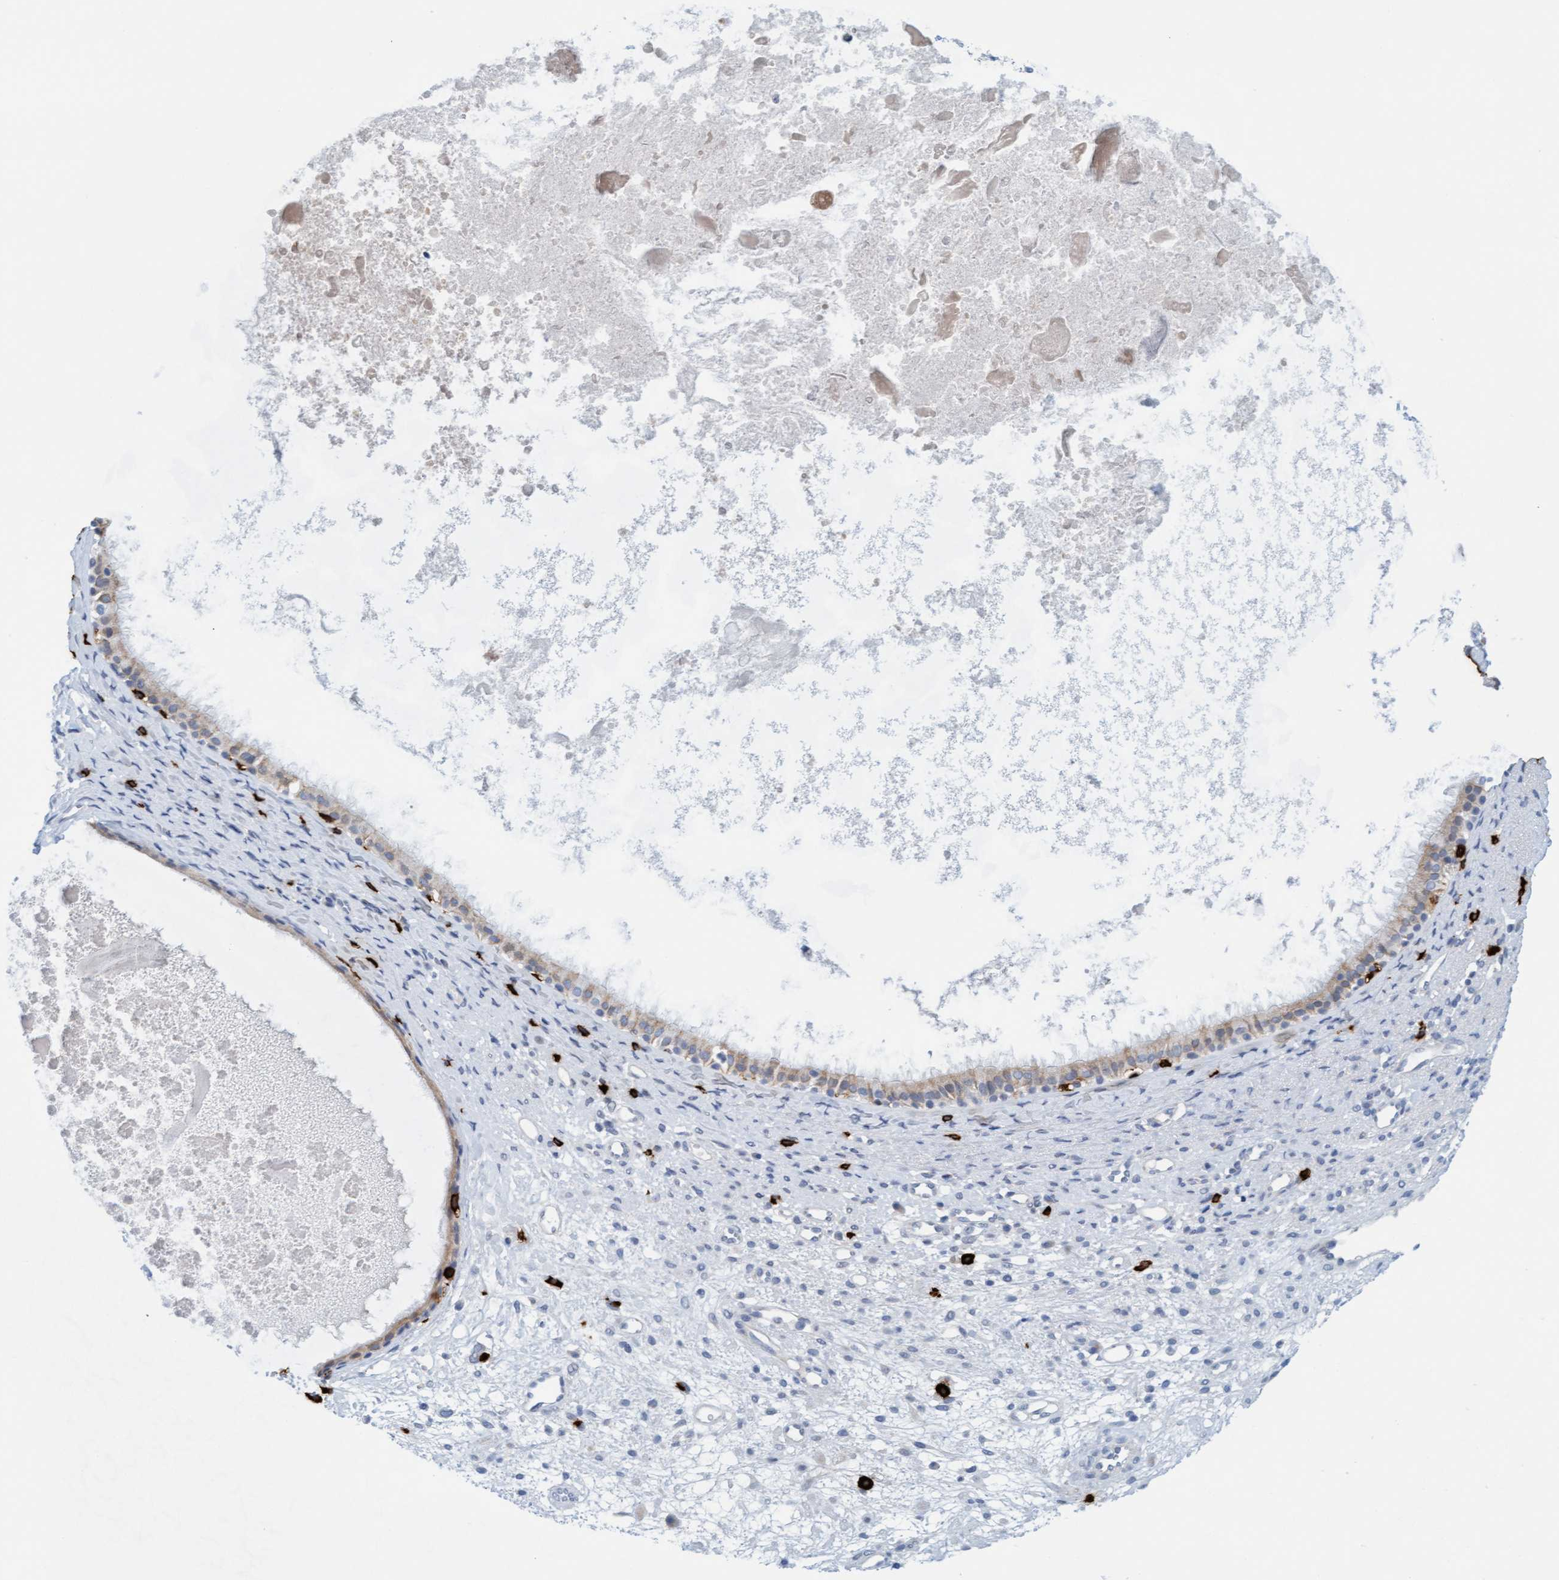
{"staining": {"intensity": "weak", "quantity": ">75%", "location": "cytoplasmic/membranous"}, "tissue": "nasopharynx", "cell_type": "Respiratory epithelial cells", "image_type": "normal", "snomed": [{"axis": "morphology", "description": "Normal tissue, NOS"}, {"axis": "topography", "description": "Nasopharynx"}], "caption": "Immunohistochemical staining of normal human nasopharynx exhibits >75% levels of weak cytoplasmic/membranous protein expression in about >75% of respiratory epithelial cells. (brown staining indicates protein expression, while blue staining denotes nuclei).", "gene": "CPA3", "patient": {"sex": "male", "age": 22}}